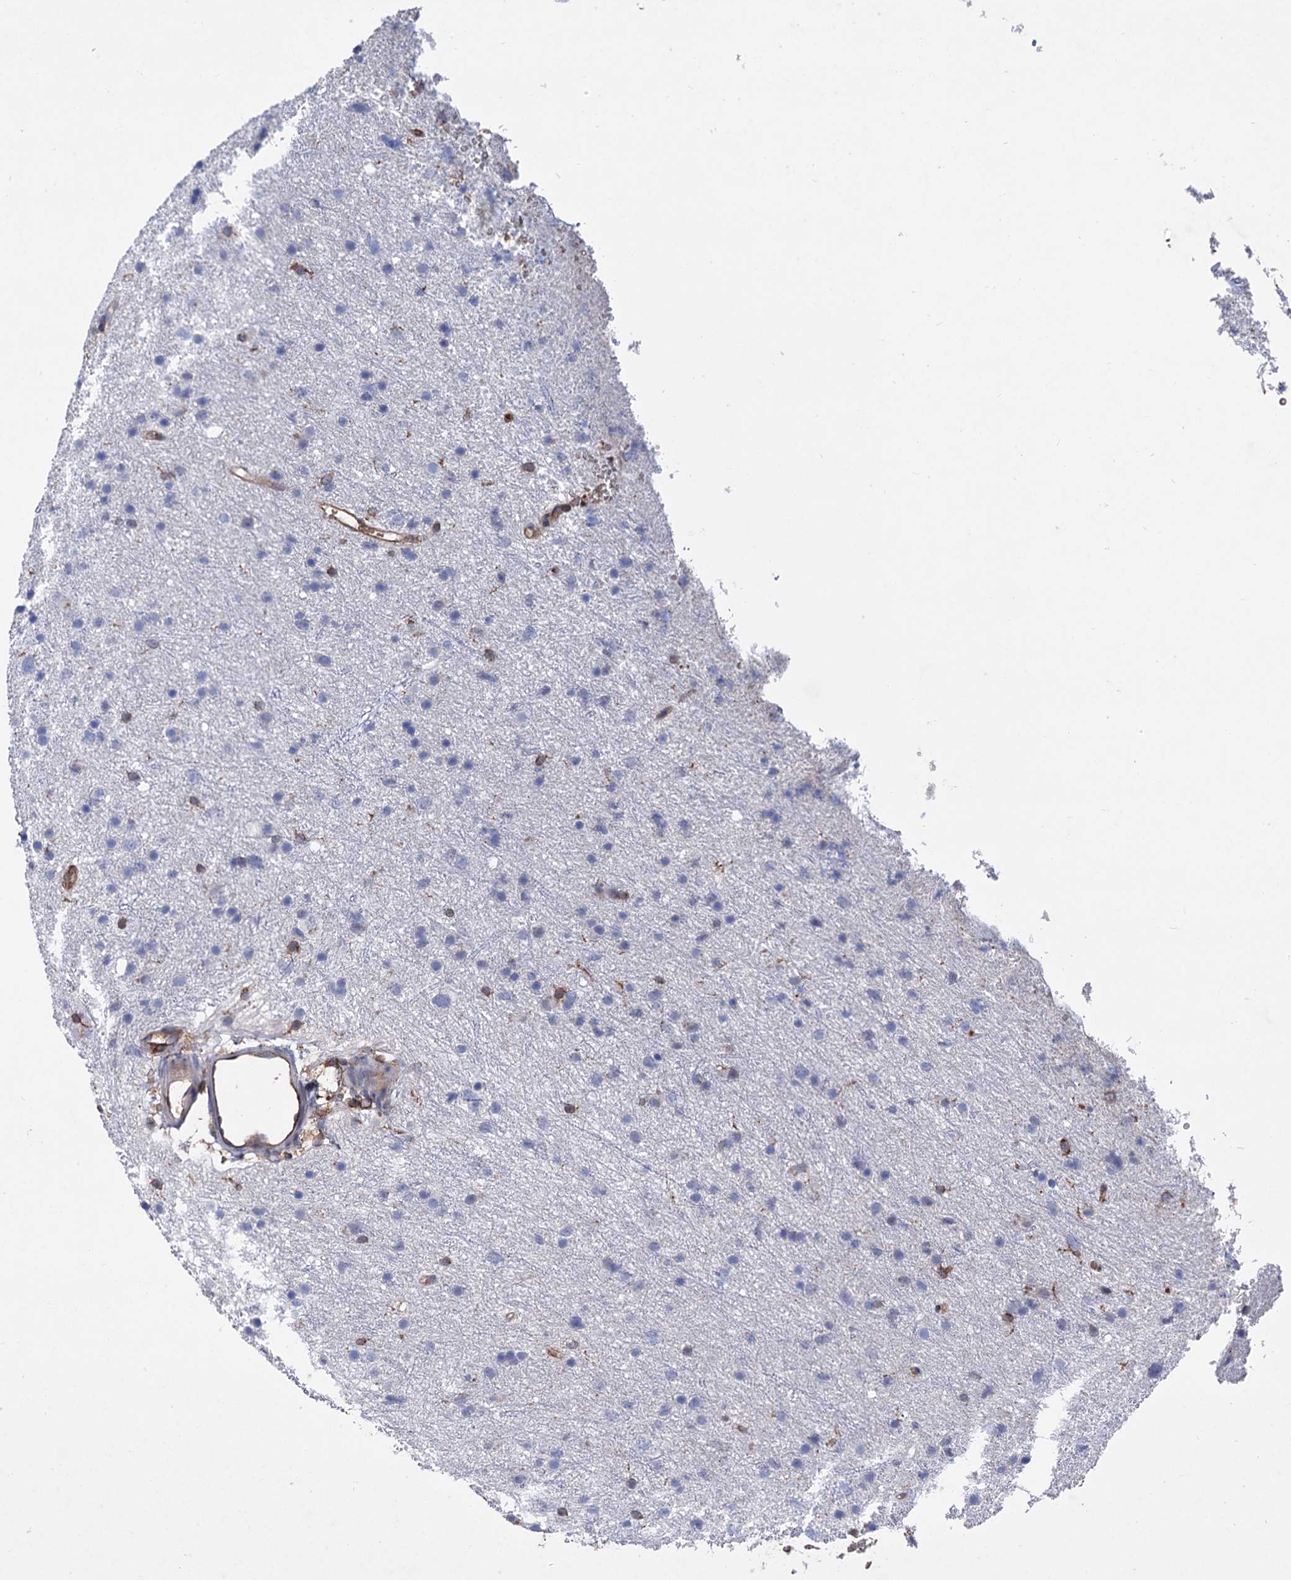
{"staining": {"intensity": "negative", "quantity": "none", "location": "none"}, "tissue": "glioma", "cell_type": "Tumor cells", "image_type": "cancer", "snomed": [{"axis": "morphology", "description": "Glioma, malignant, Low grade"}, {"axis": "topography", "description": "Cerebral cortex"}], "caption": "This is an IHC image of malignant glioma (low-grade). There is no staining in tumor cells.", "gene": "STING1", "patient": {"sex": "female", "age": 39}}